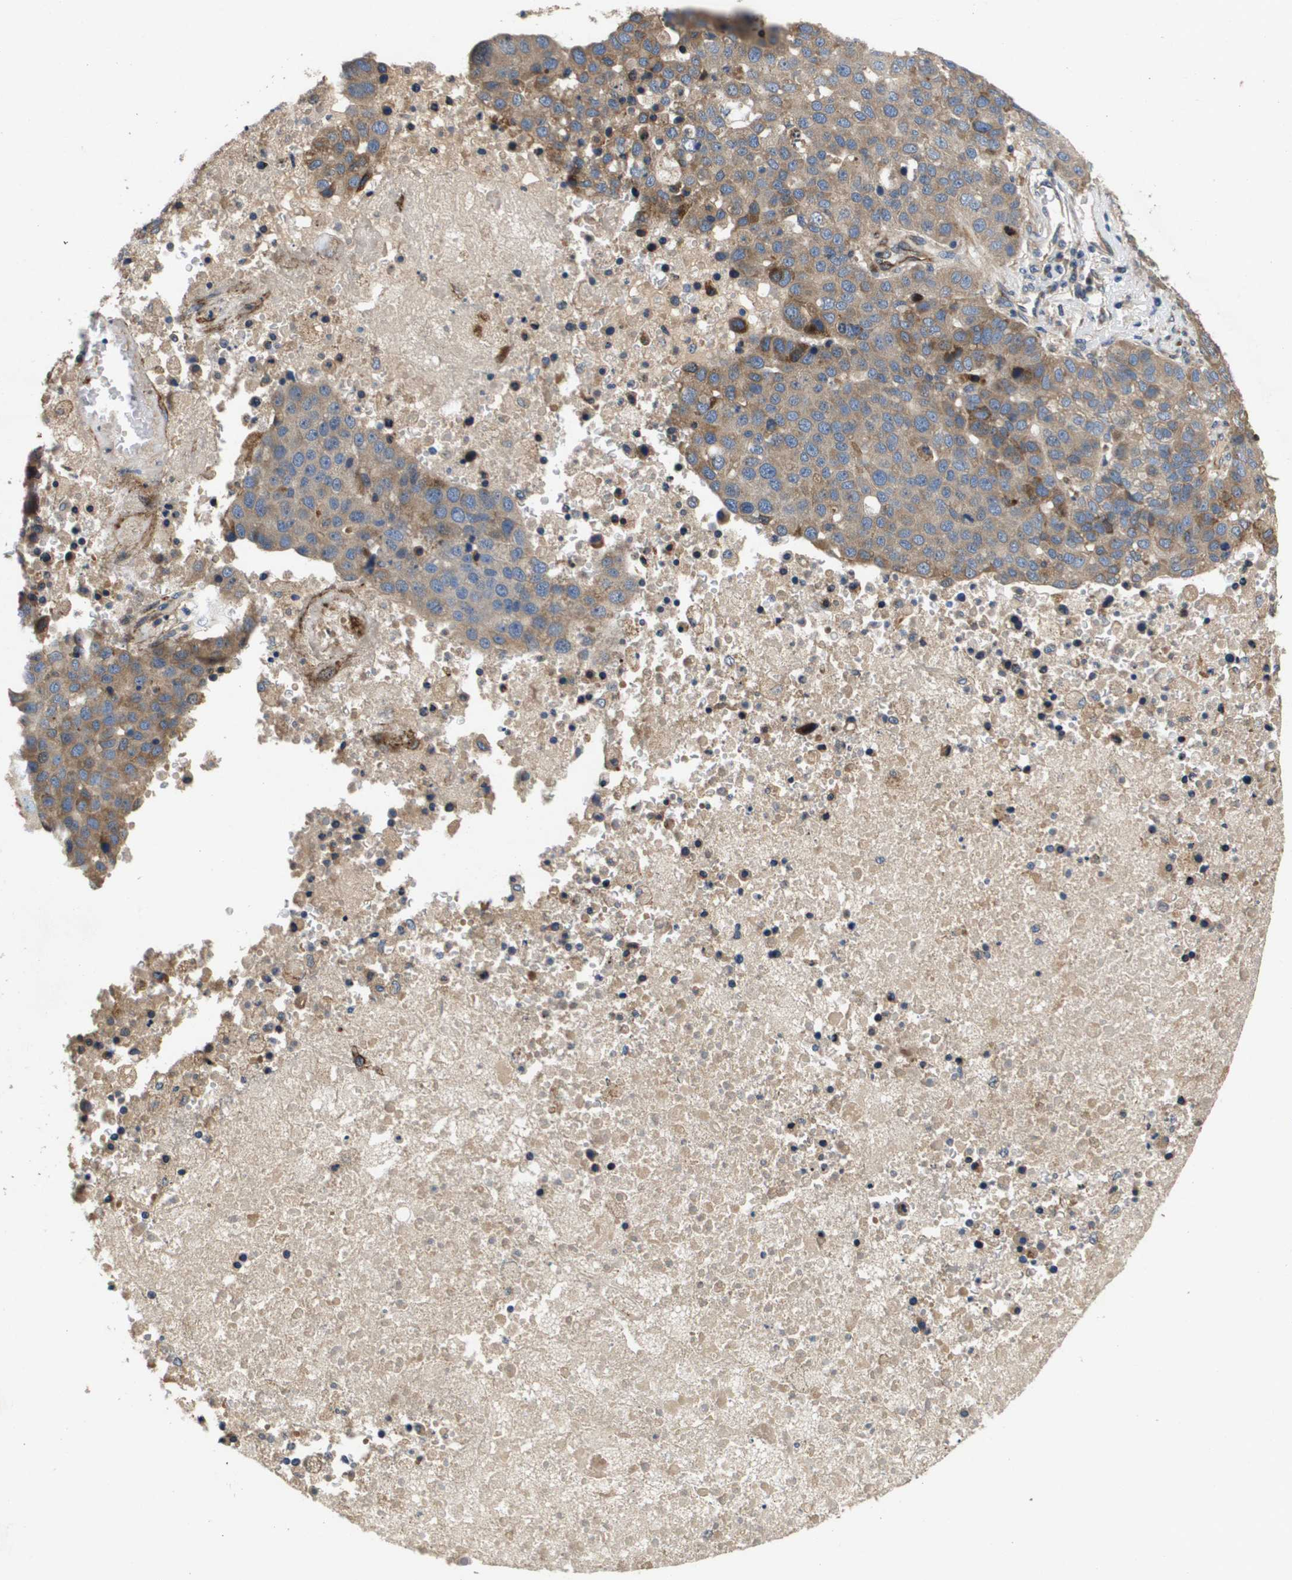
{"staining": {"intensity": "moderate", "quantity": "25%-75%", "location": "cytoplasmic/membranous"}, "tissue": "pancreatic cancer", "cell_type": "Tumor cells", "image_type": "cancer", "snomed": [{"axis": "morphology", "description": "Adenocarcinoma, NOS"}, {"axis": "topography", "description": "Pancreas"}], "caption": "Immunohistochemistry (IHC) of adenocarcinoma (pancreatic) exhibits medium levels of moderate cytoplasmic/membranous staining in approximately 25%-75% of tumor cells.", "gene": "ENTPD2", "patient": {"sex": "female", "age": 61}}